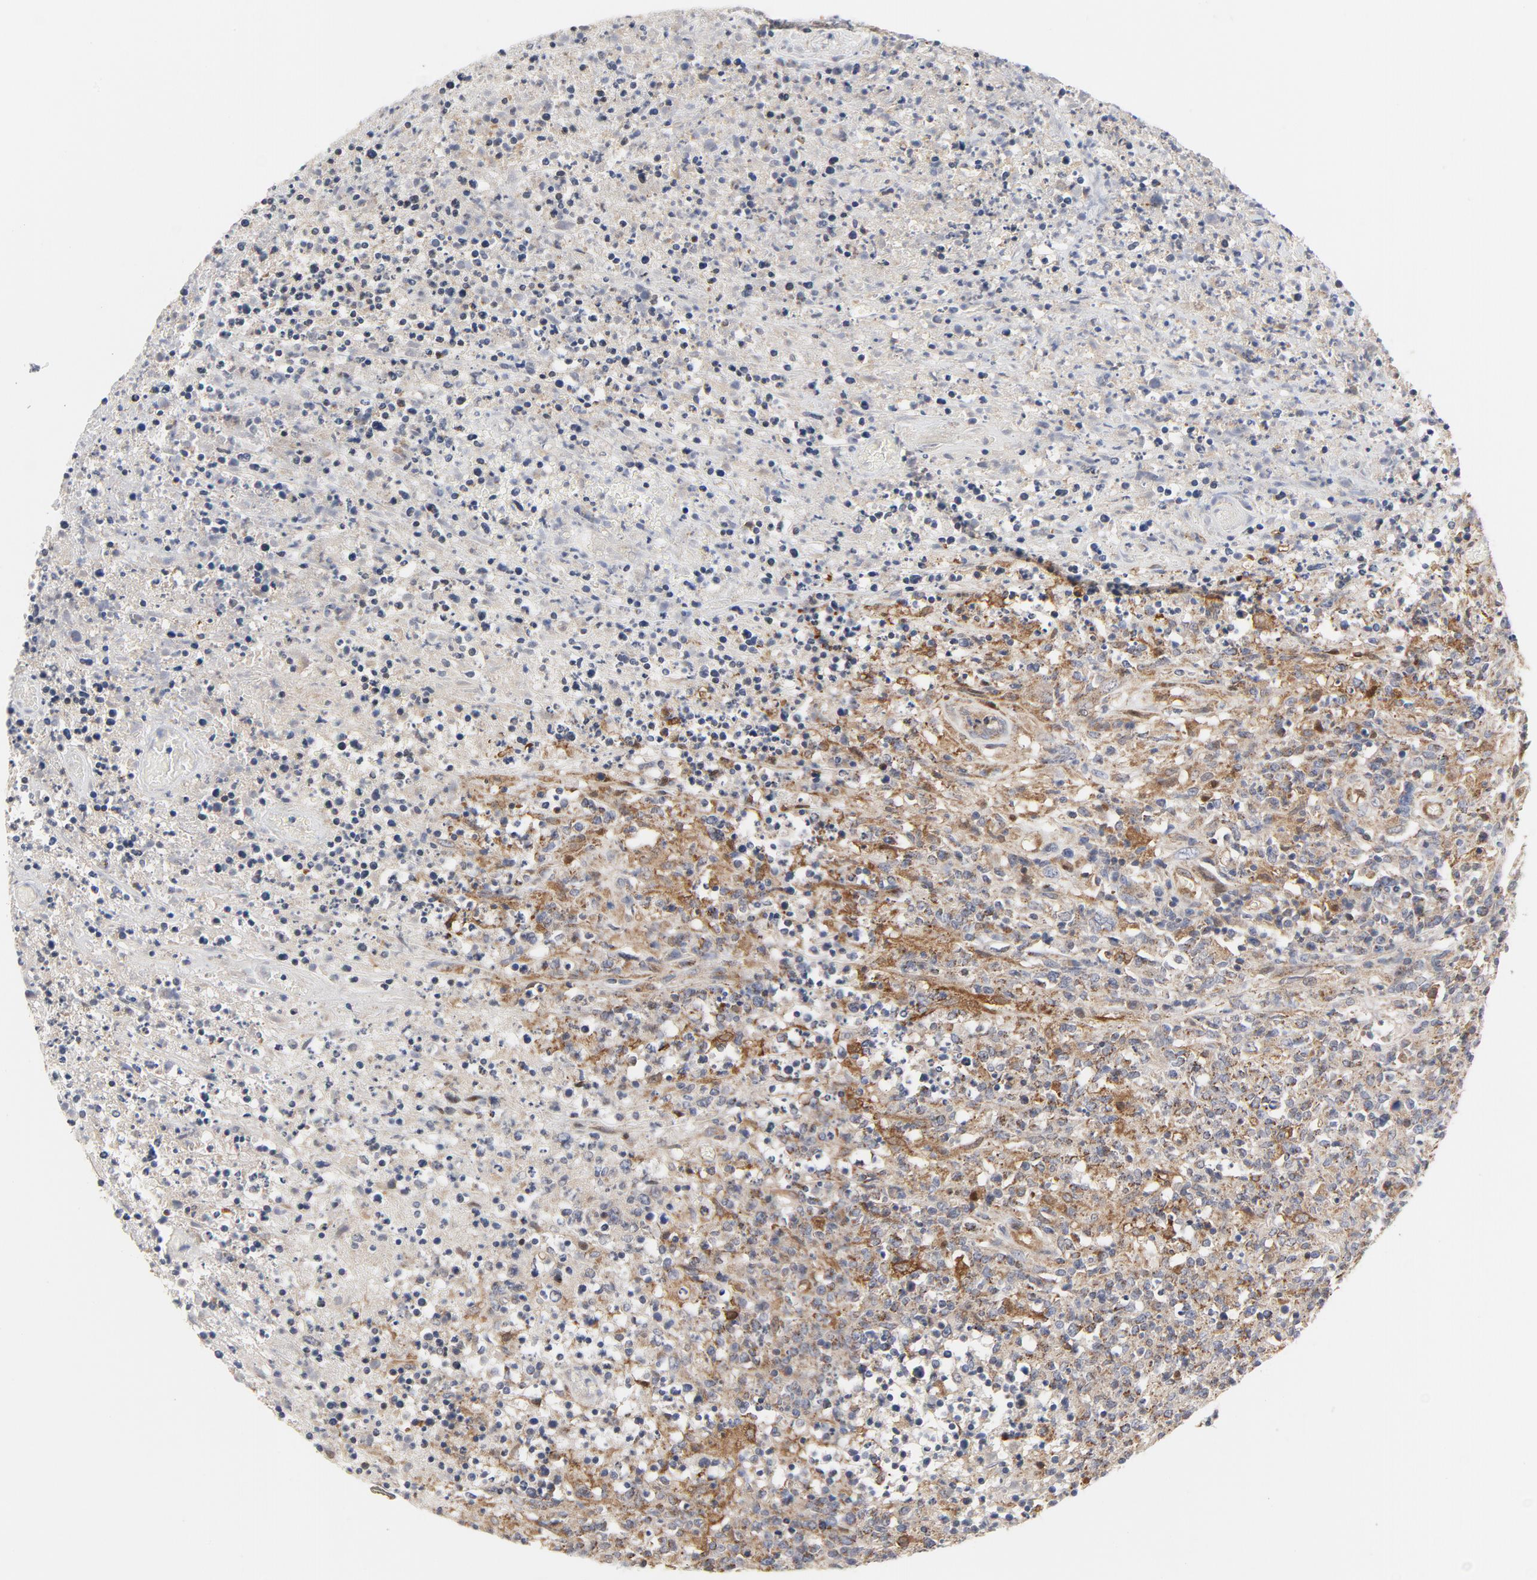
{"staining": {"intensity": "moderate", "quantity": ">75%", "location": "cytoplasmic/membranous"}, "tissue": "lymphoma", "cell_type": "Tumor cells", "image_type": "cancer", "snomed": [{"axis": "morphology", "description": "Malignant lymphoma, non-Hodgkin's type, High grade"}, {"axis": "topography", "description": "Lymph node"}], "caption": "Malignant lymphoma, non-Hodgkin's type (high-grade) was stained to show a protein in brown. There is medium levels of moderate cytoplasmic/membranous positivity in approximately >75% of tumor cells.", "gene": "RAPGEF4", "patient": {"sex": "female", "age": 84}}